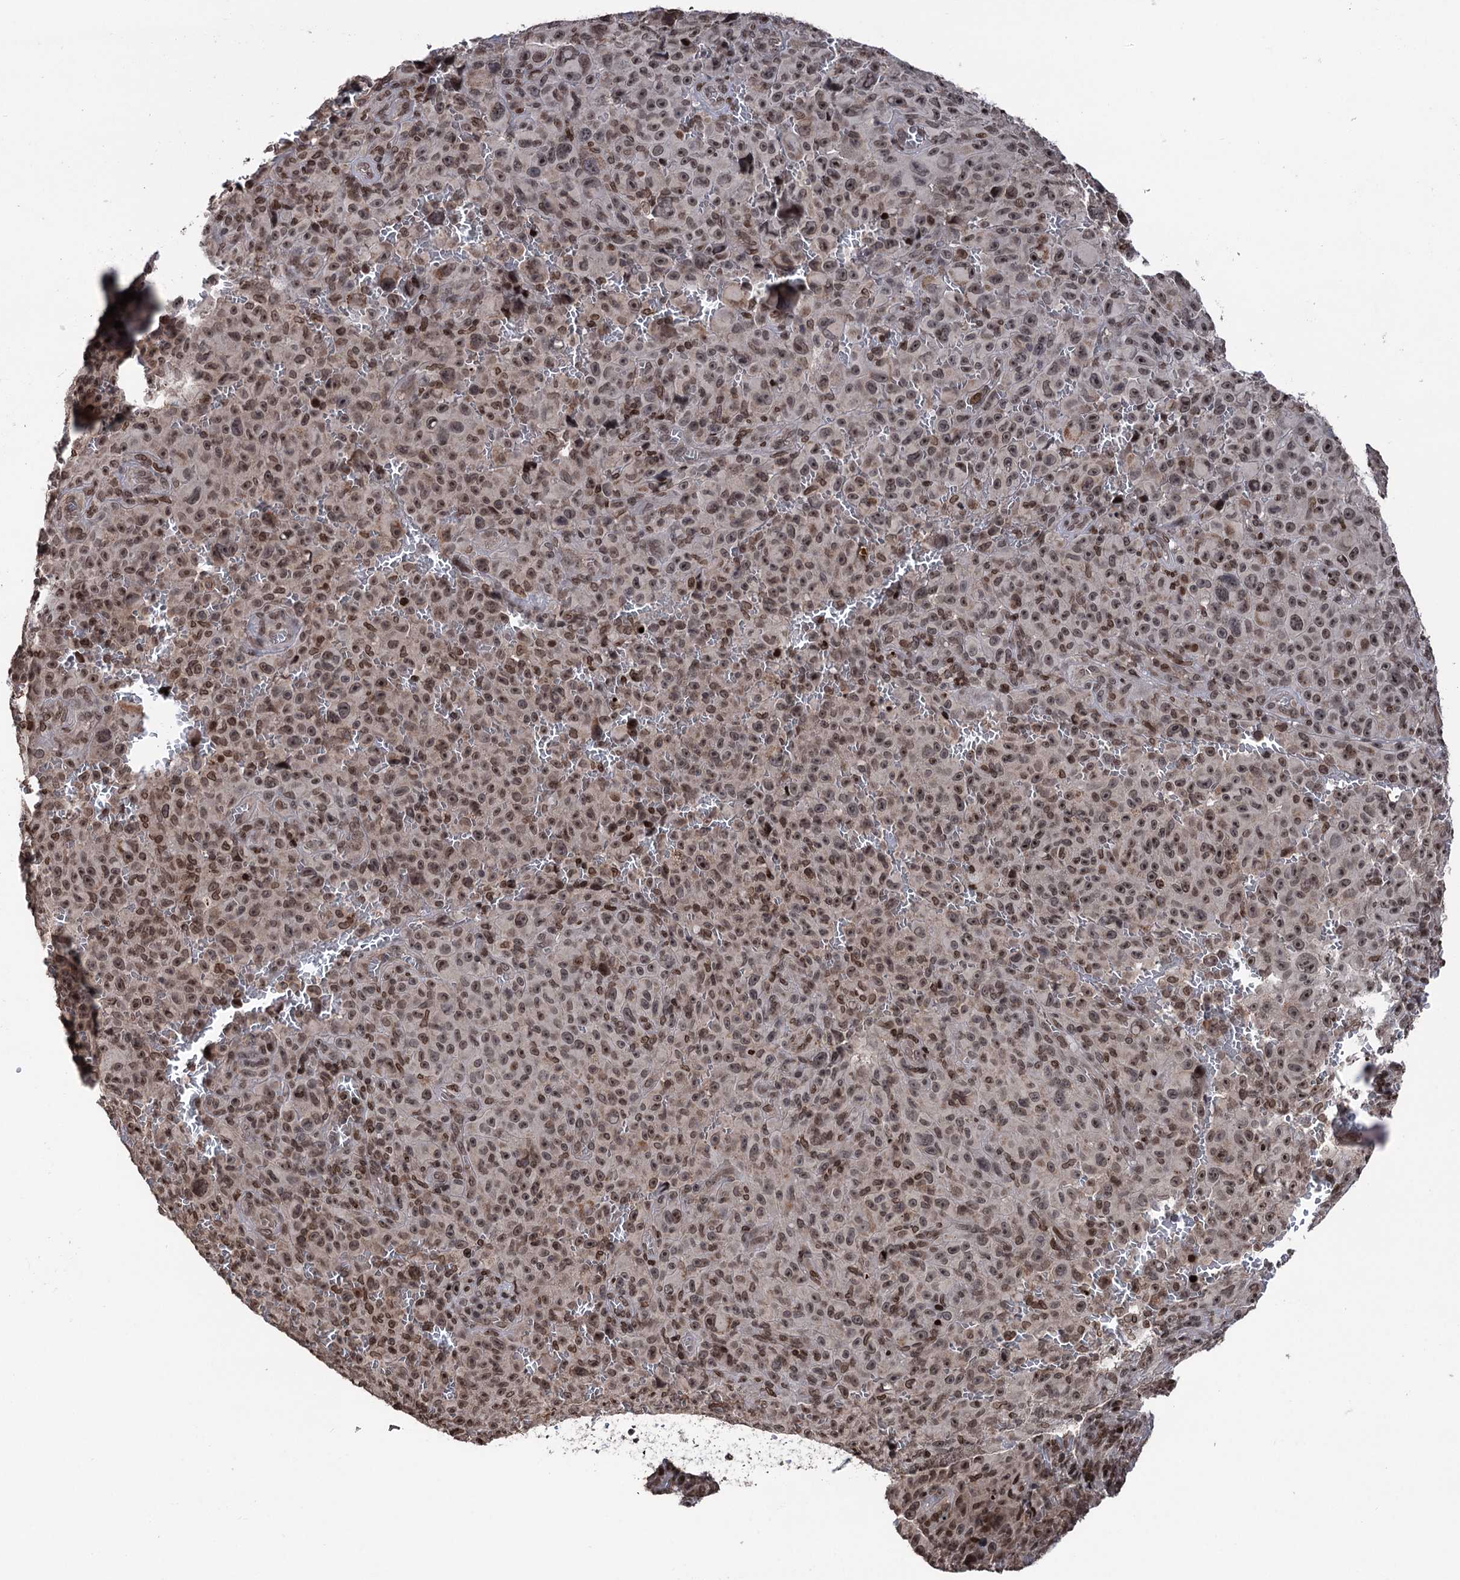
{"staining": {"intensity": "moderate", "quantity": ">75%", "location": "nuclear"}, "tissue": "melanoma", "cell_type": "Tumor cells", "image_type": "cancer", "snomed": [{"axis": "morphology", "description": "Malignant melanoma, NOS"}, {"axis": "topography", "description": "Skin"}], "caption": "The micrograph shows a brown stain indicating the presence of a protein in the nuclear of tumor cells in malignant melanoma. Using DAB (brown) and hematoxylin (blue) stains, captured at high magnification using brightfield microscopy.", "gene": "CCDC77", "patient": {"sex": "female", "age": 82}}